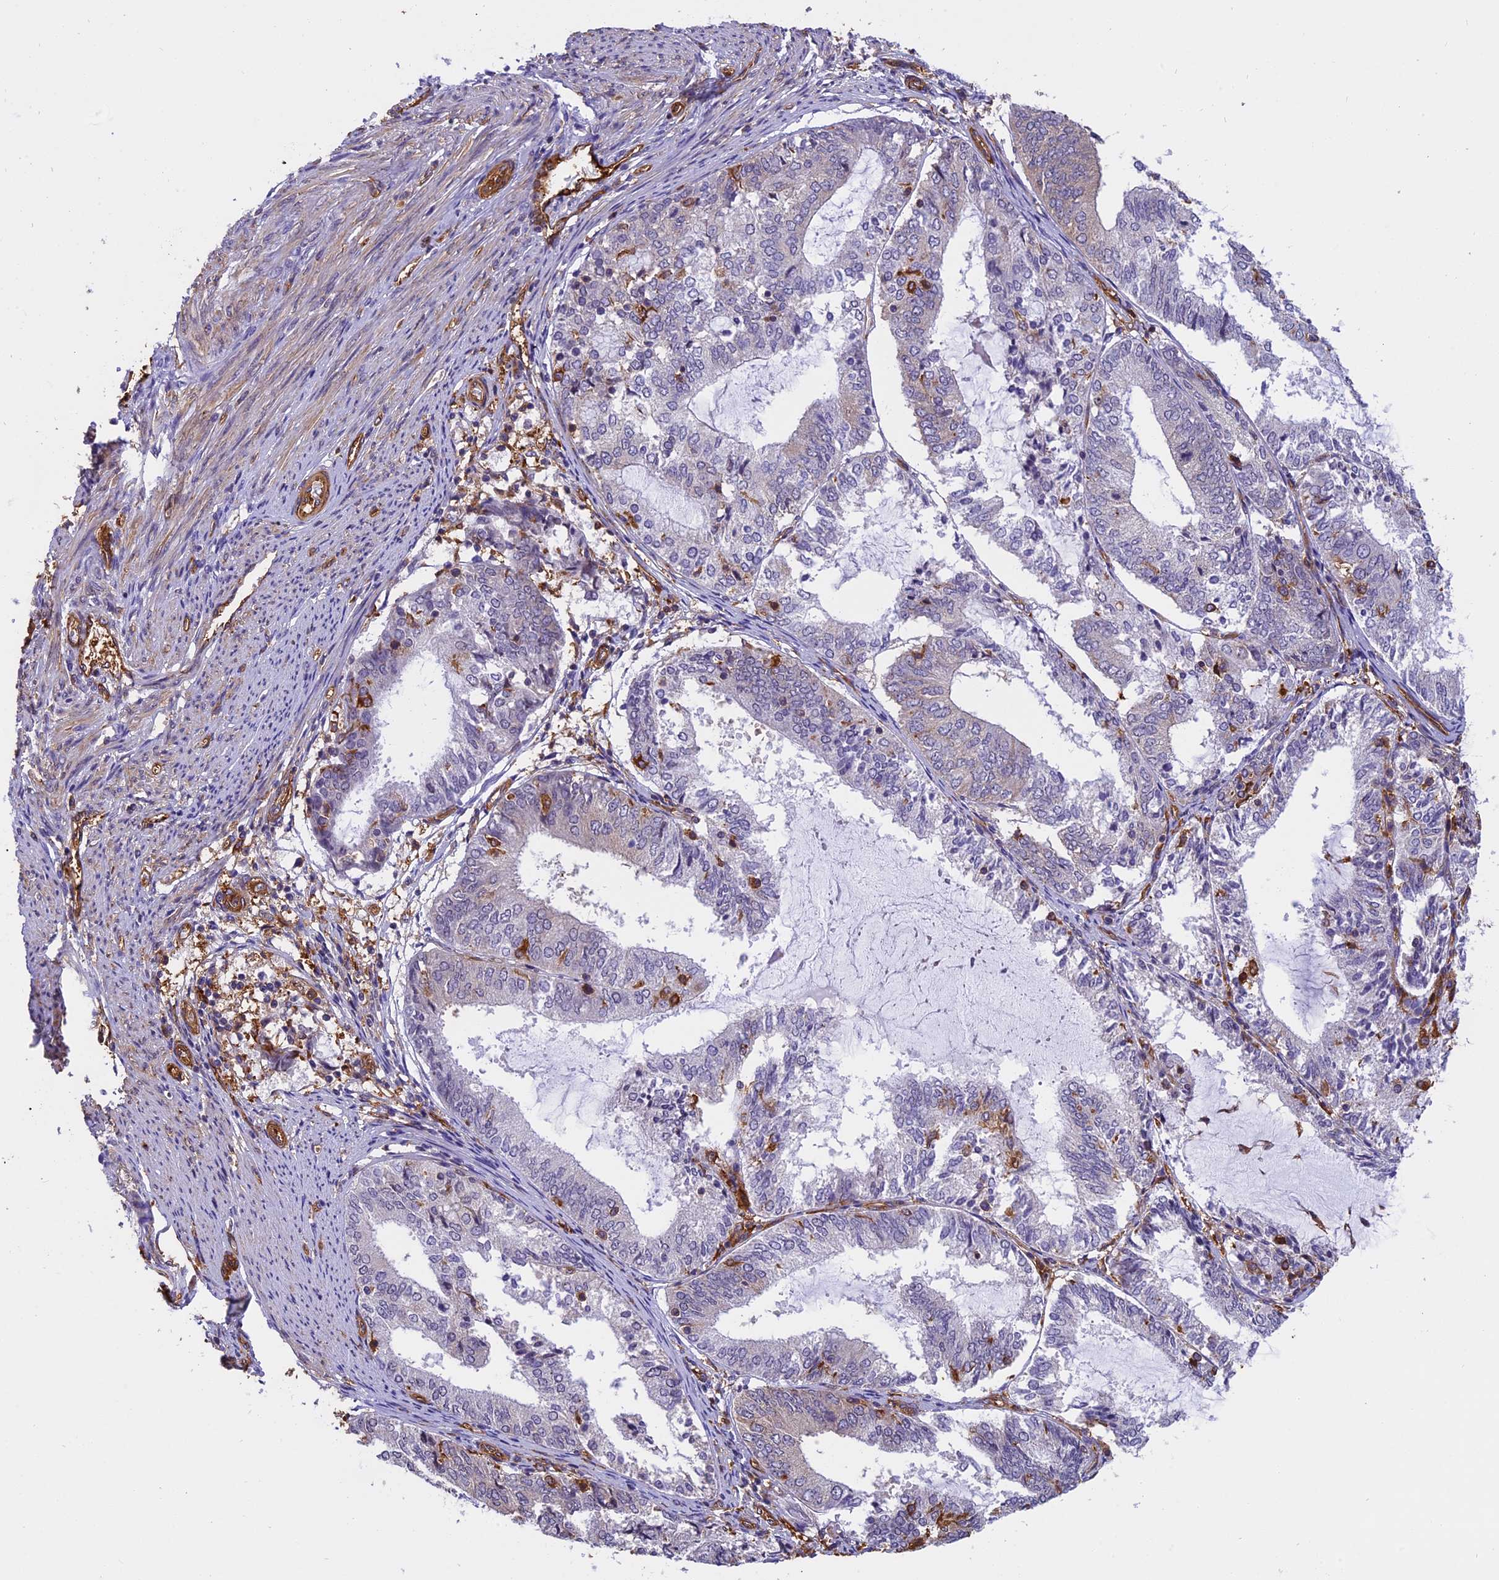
{"staining": {"intensity": "negative", "quantity": "none", "location": "none"}, "tissue": "endometrial cancer", "cell_type": "Tumor cells", "image_type": "cancer", "snomed": [{"axis": "morphology", "description": "Adenocarcinoma, NOS"}, {"axis": "topography", "description": "Endometrium"}], "caption": "Immunohistochemistry (IHC) of human endometrial adenocarcinoma exhibits no expression in tumor cells.", "gene": "EHBP1L1", "patient": {"sex": "female", "age": 81}}